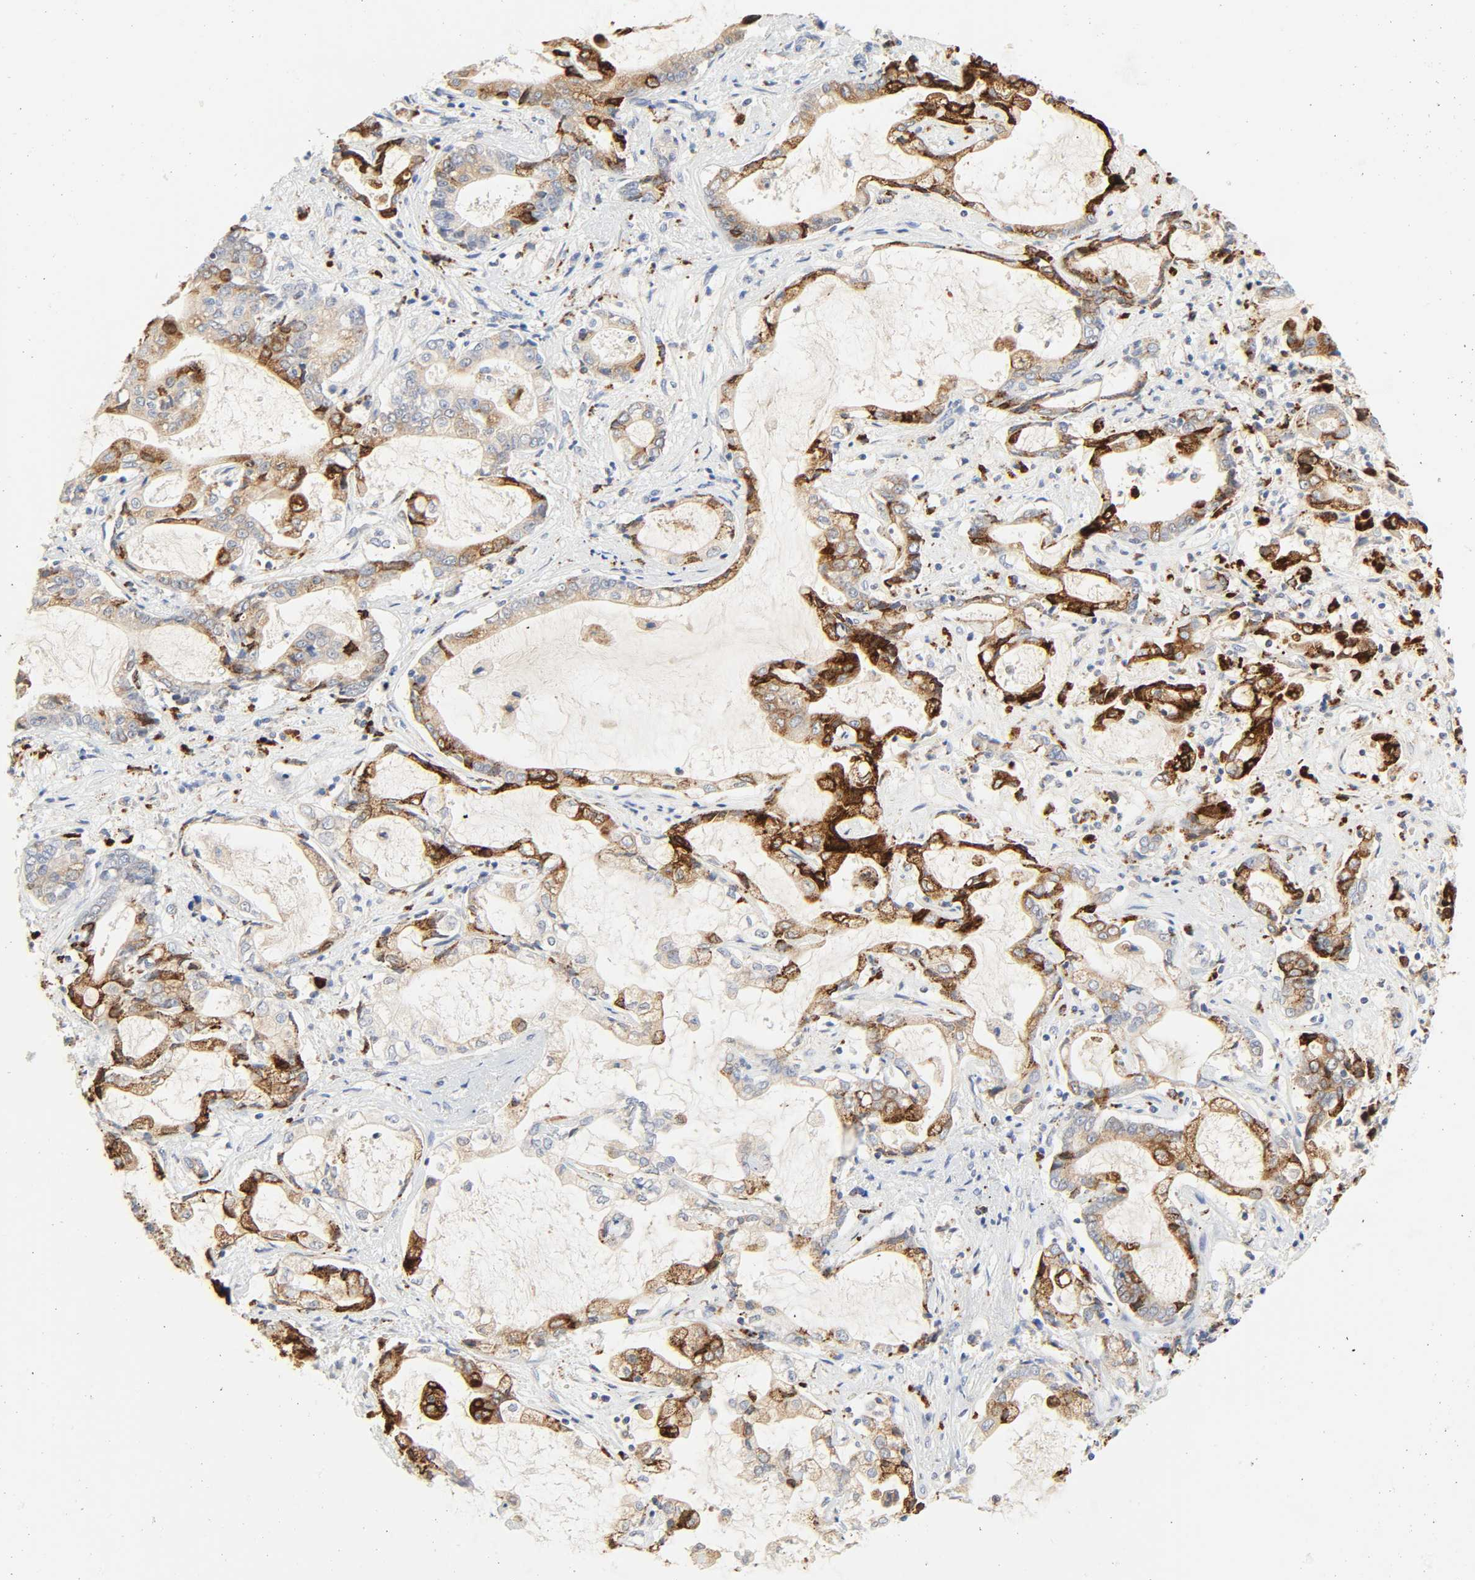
{"staining": {"intensity": "strong", "quantity": ">75%", "location": "cytoplasmic/membranous"}, "tissue": "liver cancer", "cell_type": "Tumor cells", "image_type": "cancer", "snomed": [{"axis": "morphology", "description": "Cholangiocarcinoma"}, {"axis": "topography", "description": "Liver"}], "caption": "An immunohistochemistry (IHC) histopathology image of tumor tissue is shown. Protein staining in brown labels strong cytoplasmic/membranous positivity in liver cancer within tumor cells.", "gene": "CAMK2A", "patient": {"sex": "male", "age": 57}}